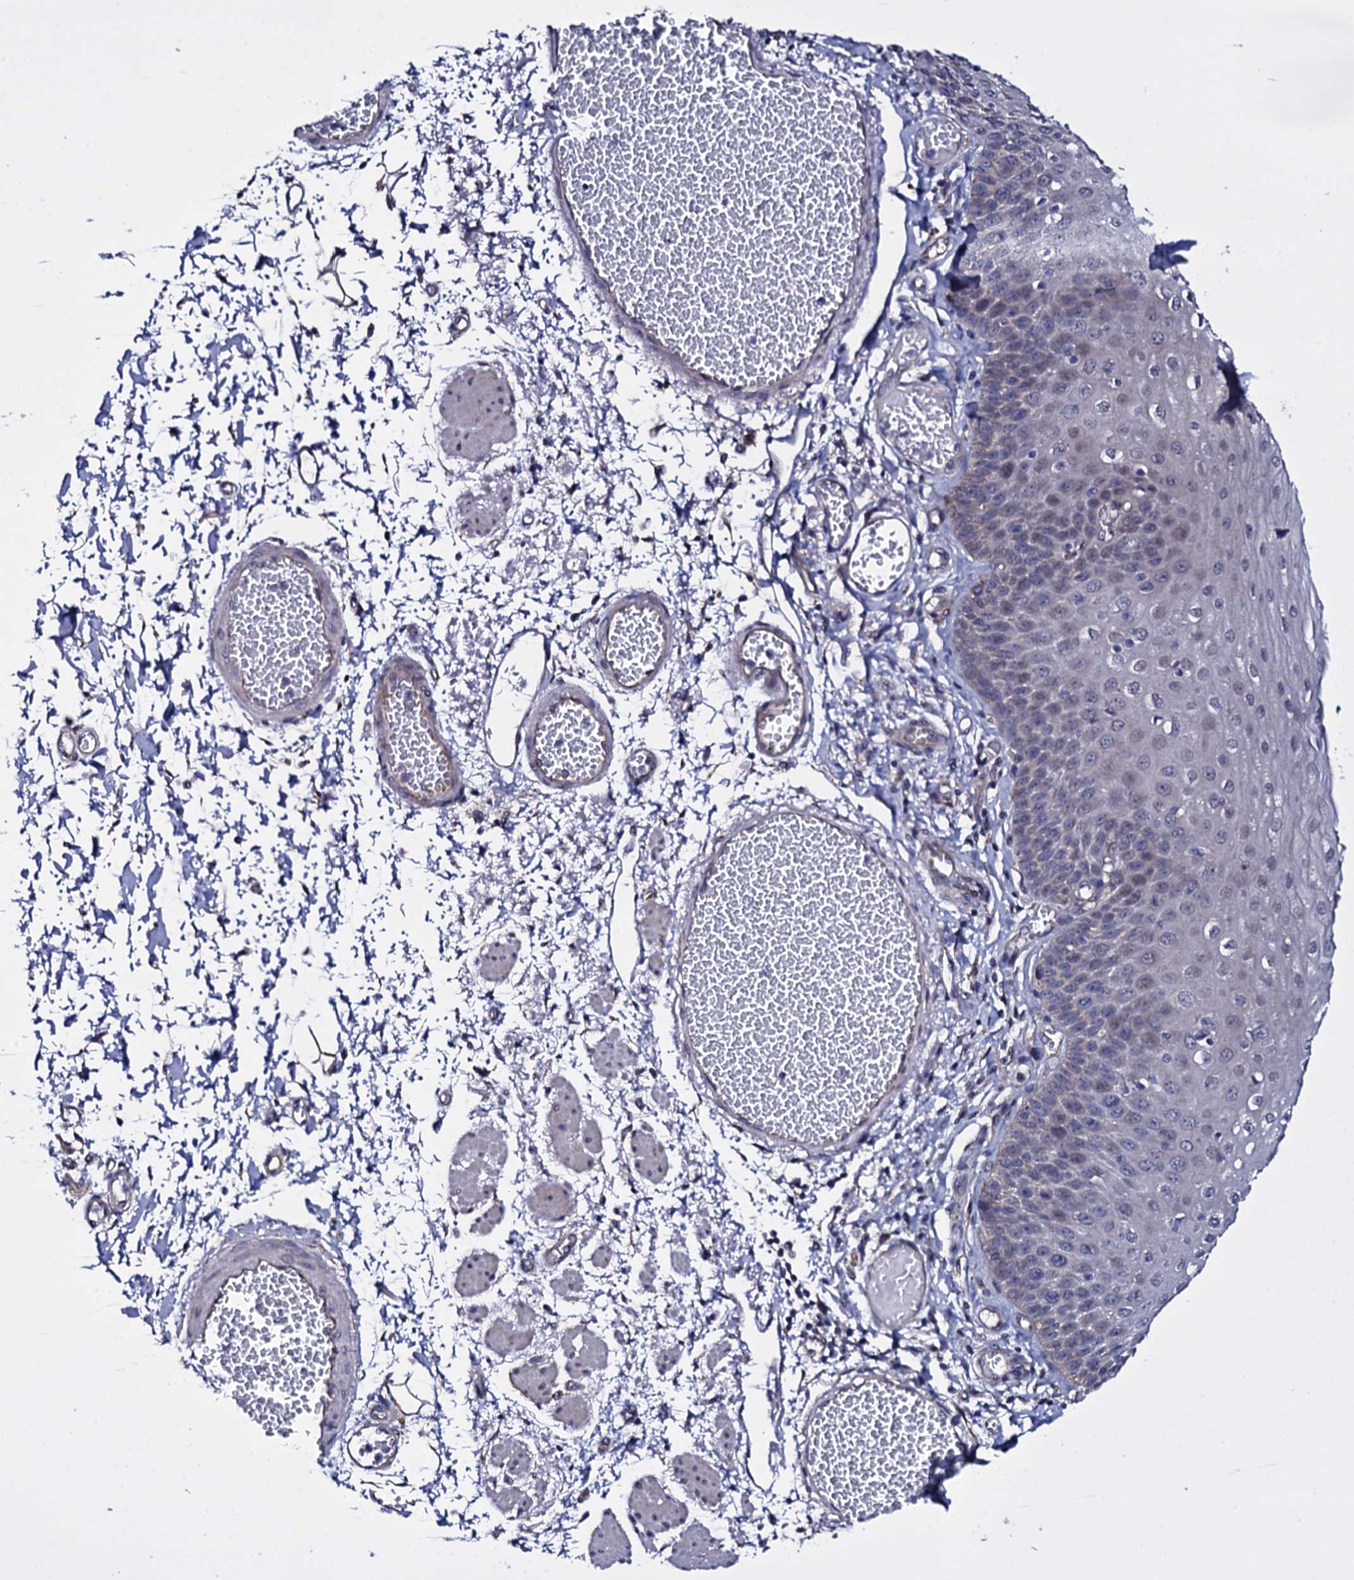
{"staining": {"intensity": "negative", "quantity": "none", "location": "none"}, "tissue": "esophagus", "cell_type": "Squamous epithelial cells", "image_type": "normal", "snomed": [{"axis": "morphology", "description": "Normal tissue, NOS"}, {"axis": "topography", "description": "Esophagus"}], "caption": "Benign esophagus was stained to show a protein in brown. There is no significant staining in squamous epithelial cells. (DAB immunohistochemistry (IHC) with hematoxylin counter stain).", "gene": "GAREM1", "patient": {"sex": "male", "age": 81}}